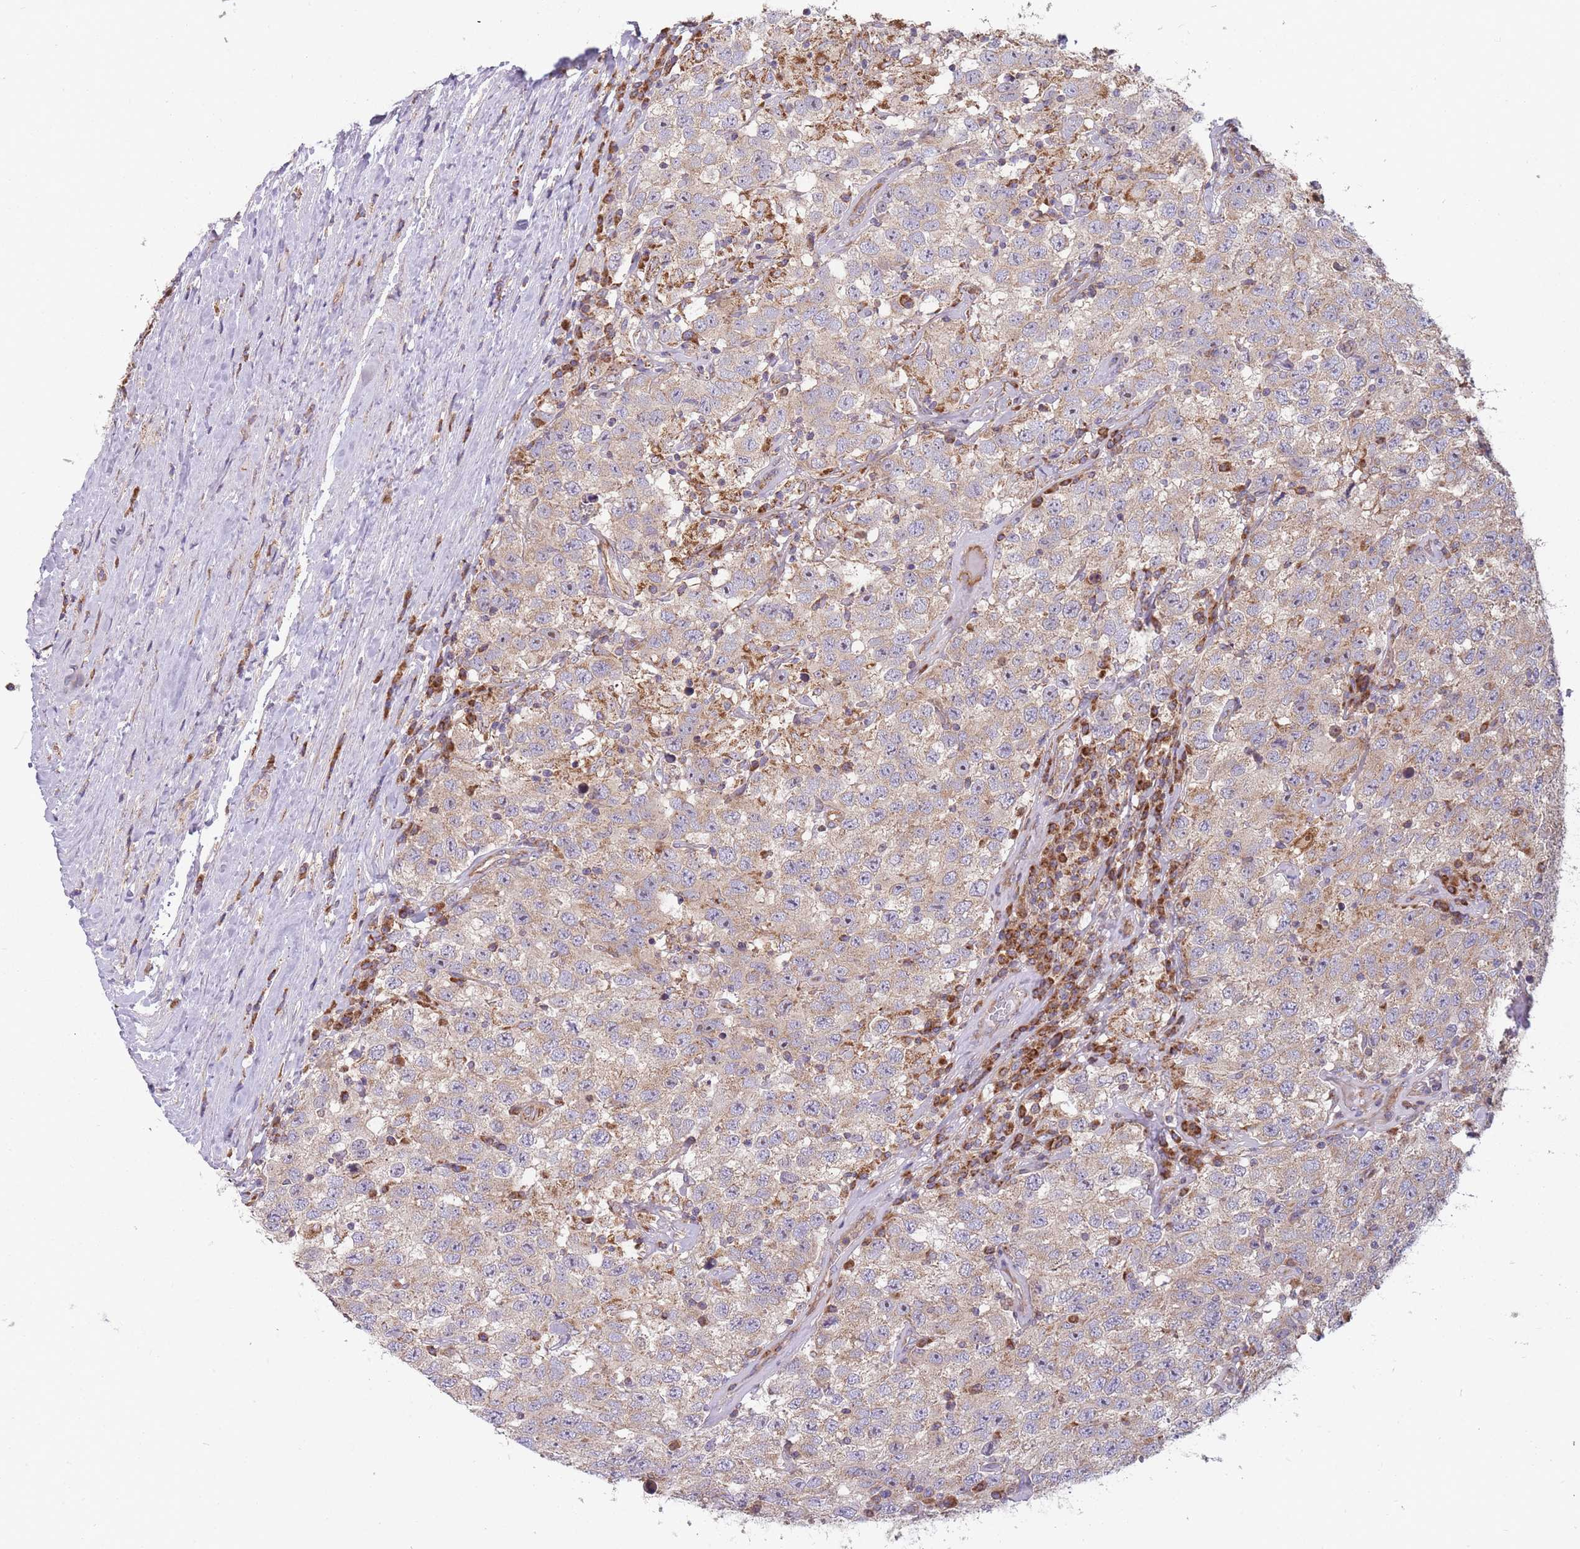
{"staining": {"intensity": "weak", "quantity": "25%-75%", "location": "cytoplasmic/membranous"}, "tissue": "testis cancer", "cell_type": "Tumor cells", "image_type": "cancer", "snomed": [{"axis": "morphology", "description": "Seminoma, NOS"}, {"axis": "topography", "description": "Testis"}], "caption": "Protein expression analysis of human testis seminoma reveals weak cytoplasmic/membranous staining in approximately 25%-75% of tumor cells.", "gene": "NDUFA9", "patient": {"sex": "male", "age": 41}}